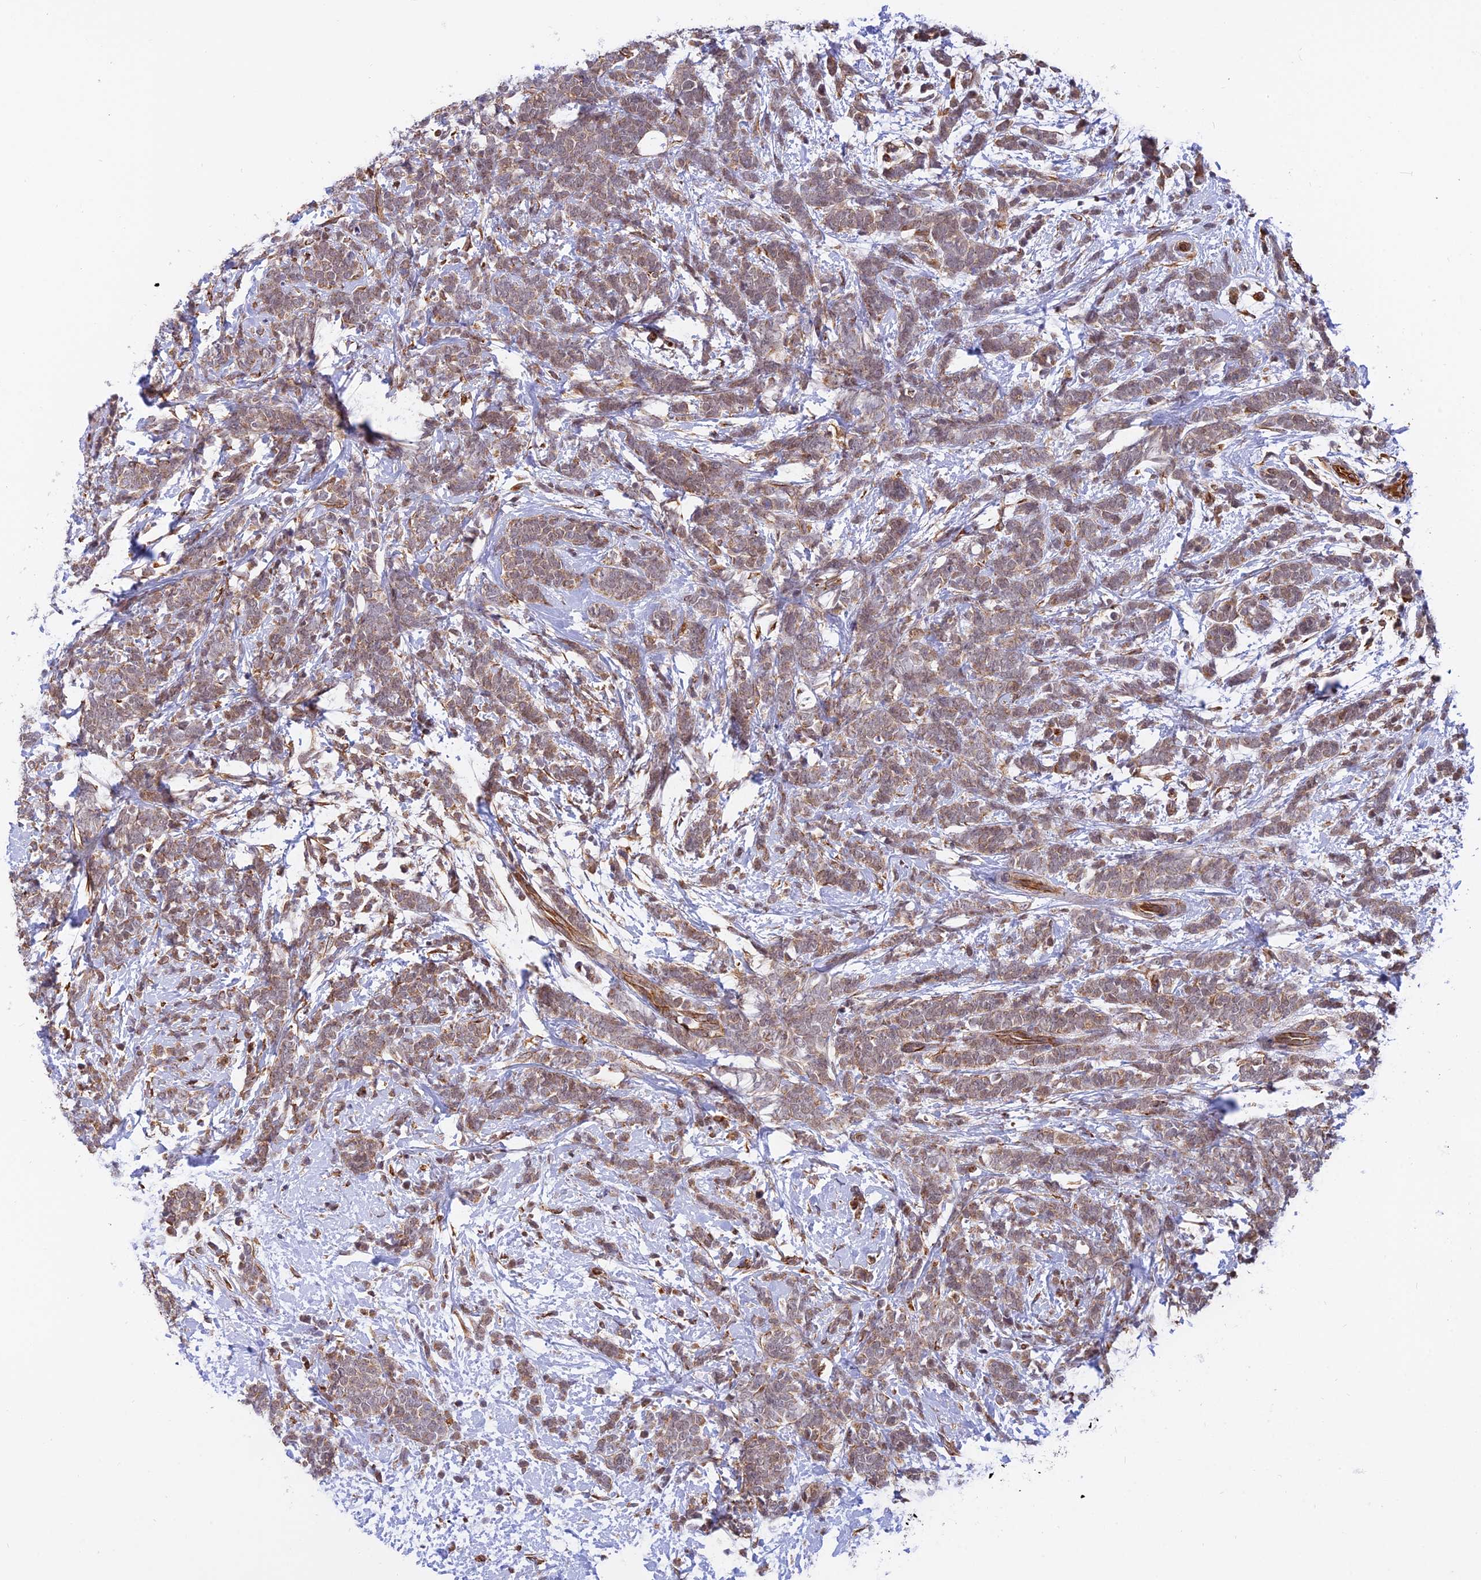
{"staining": {"intensity": "weak", "quantity": ">75%", "location": "cytoplasmic/membranous"}, "tissue": "breast cancer", "cell_type": "Tumor cells", "image_type": "cancer", "snomed": [{"axis": "morphology", "description": "Lobular carcinoma"}, {"axis": "topography", "description": "Breast"}], "caption": "Lobular carcinoma (breast) tissue exhibits weak cytoplasmic/membranous staining in about >75% of tumor cells", "gene": "PAGR1", "patient": {"sex": "female", "age": 58}}